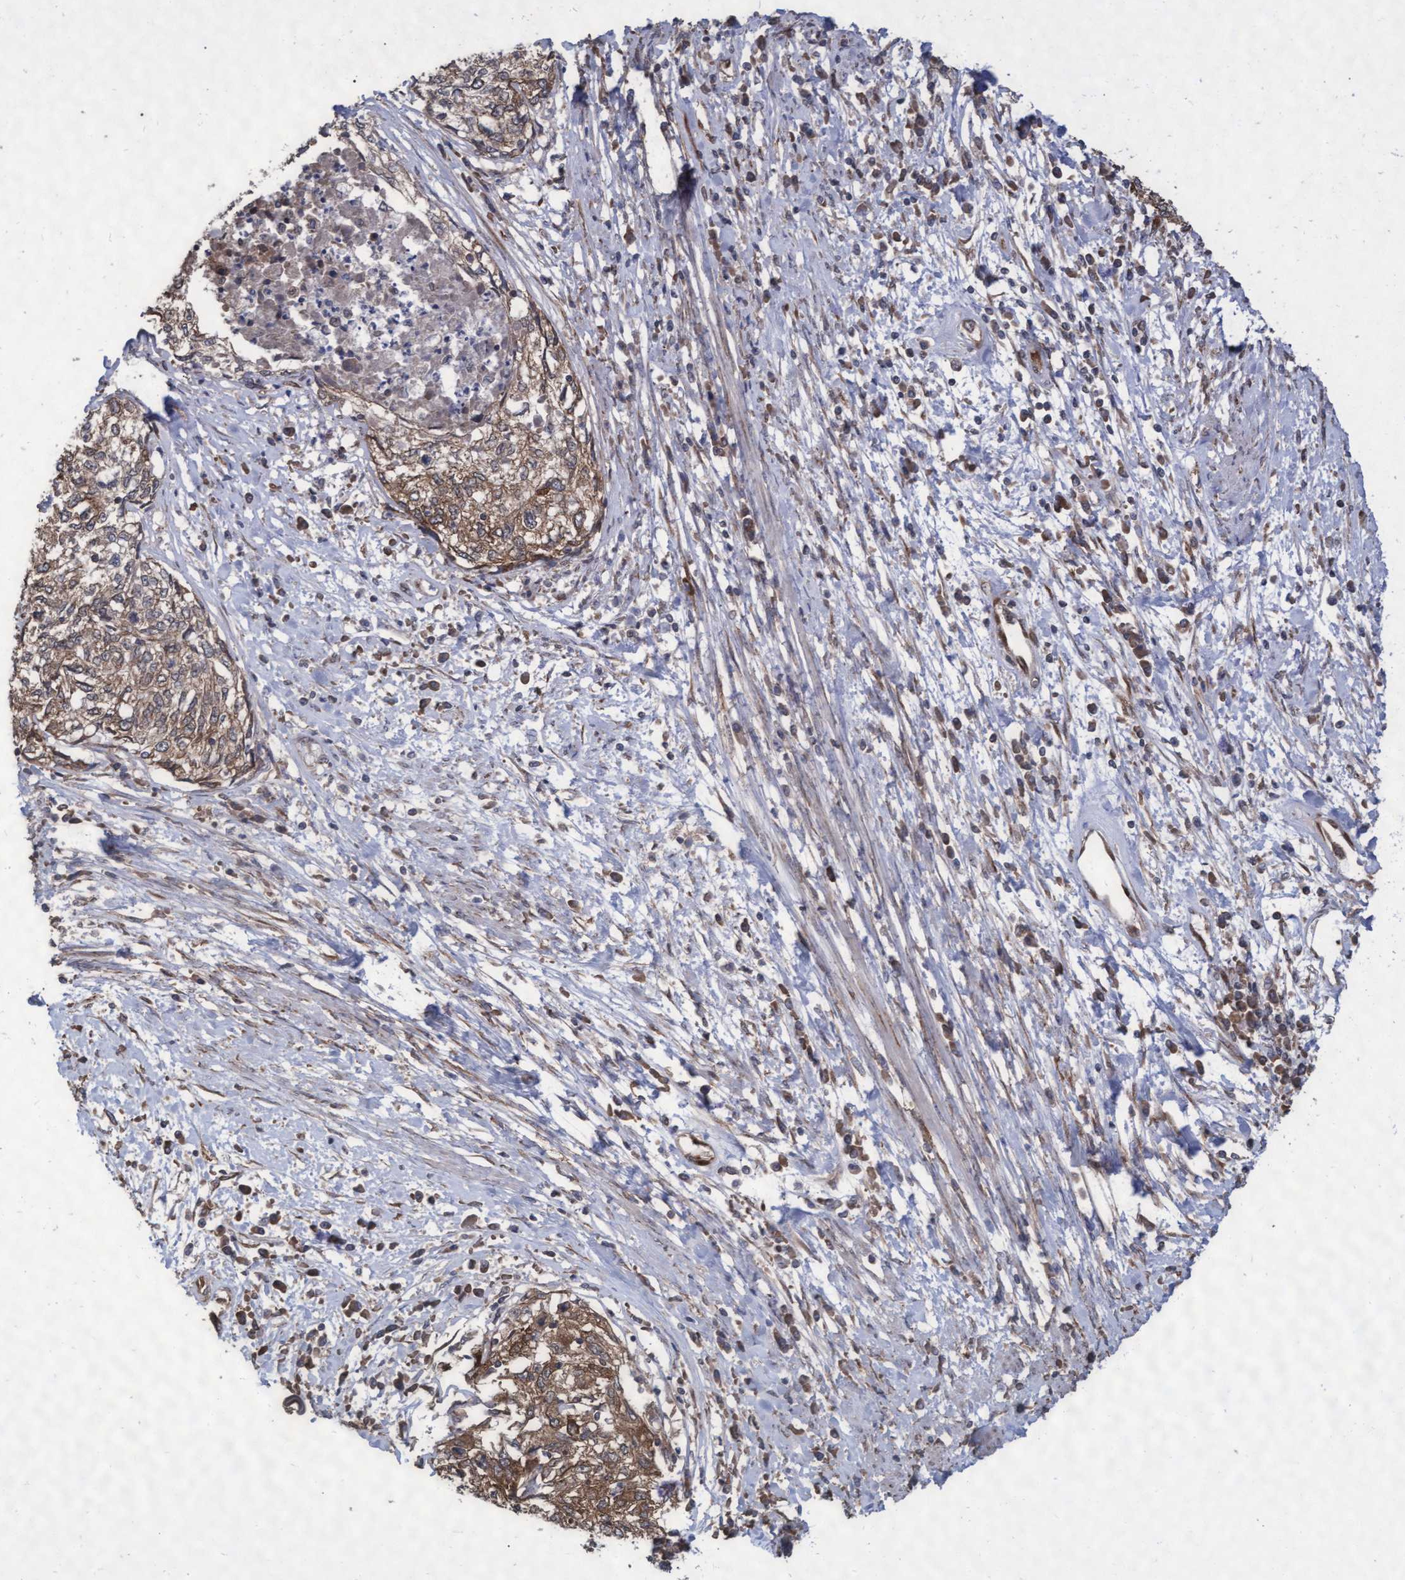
{"staining": {"intensity": "moderate", "quantity": ">75%", "location": "cytoplasmic/membranous"}, "tissue": "cervical cancer", "cell_type": "Tumor cells", "image_type": "cancer", "snomed": [{"axis": "morphology", "description": "Squamous cell carcinoma, NOS"}, {"axis": "topography", "description": "Cervix"}], "caption": "DAB (3,3'-diaminobenzidine) immunohistochemical staining of squamous cell carcinoma (cervical) demonstrates moderate cytoplasmic/membranous protein expression in about >75% of tumor cells.", "gene": "ABCF2", "patient": {"sex": "female", "age": 57}}